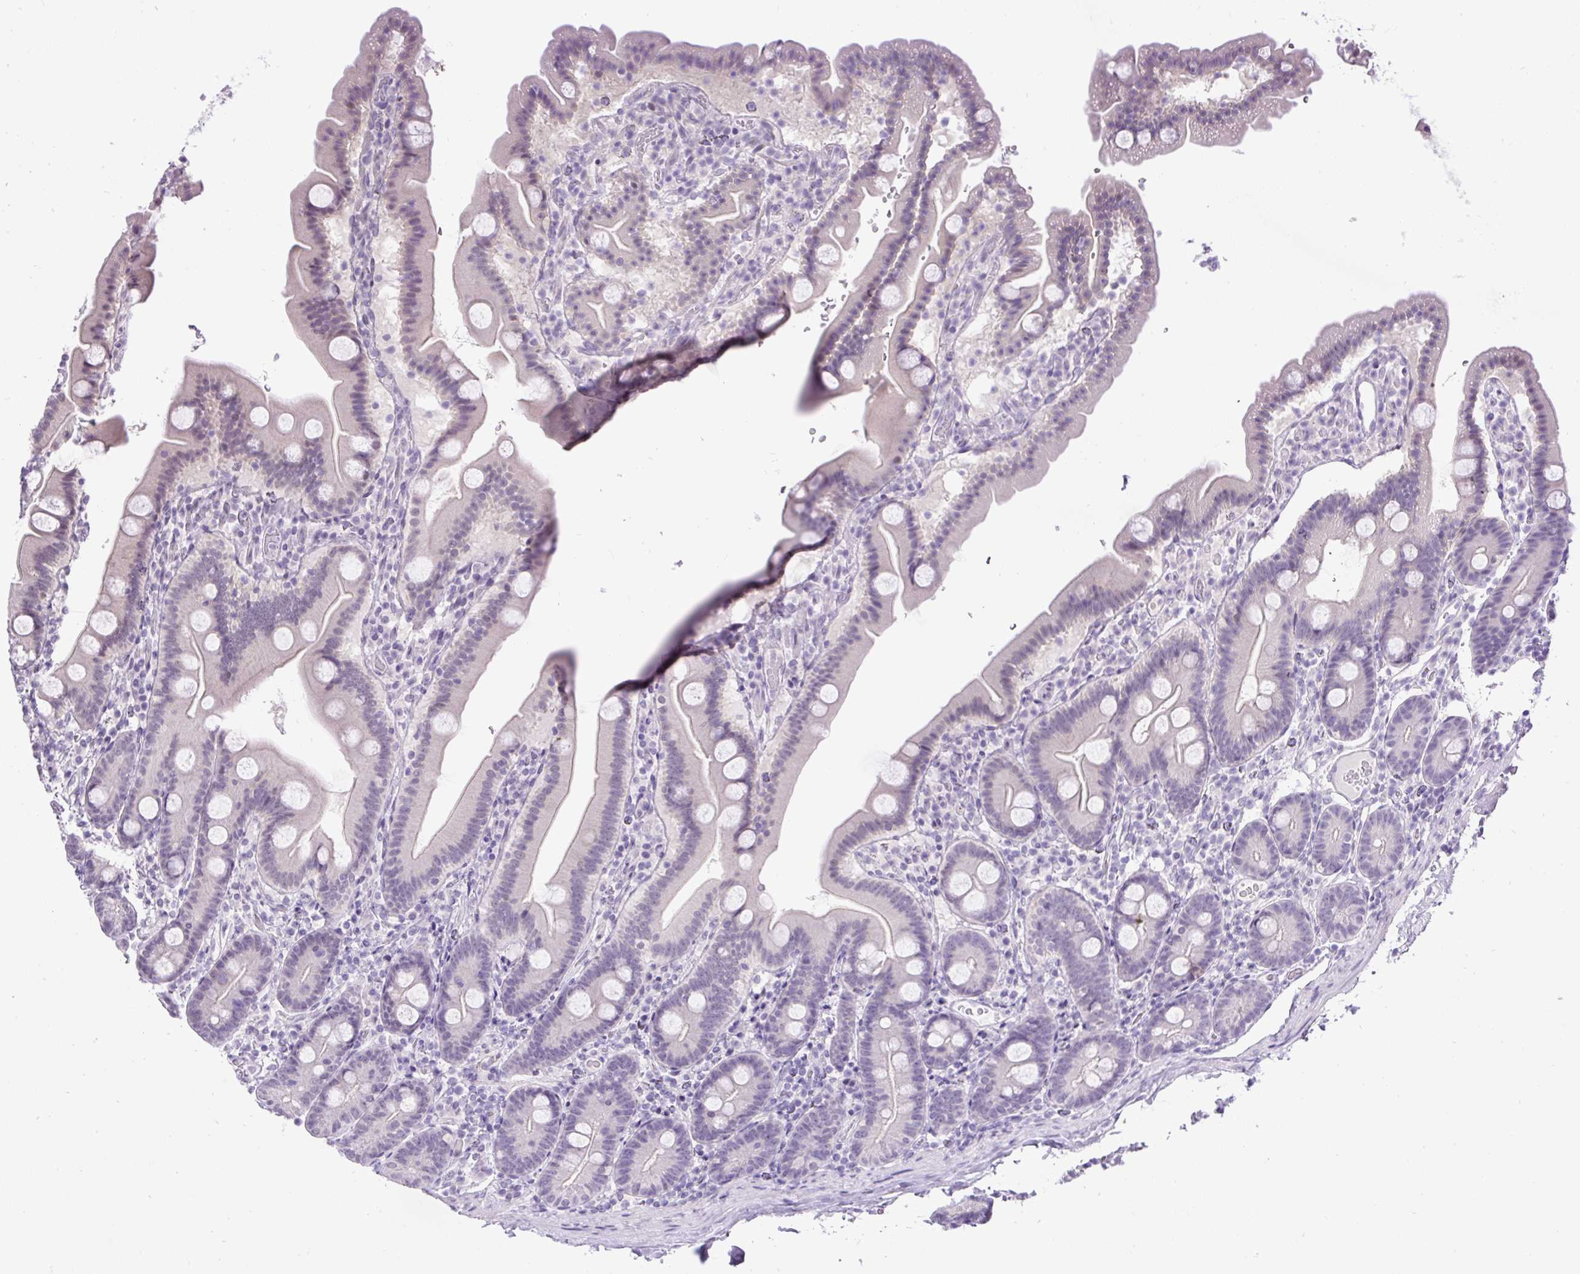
{"staining": {"intensity": "negative", "quantity": "none", "location": "none"}, "tissue": "duodenum", "cell_type": "Glandular cells", "image_type": "normal", "snomed": [{"axis": "morphology", "description": "Normal tissue, NOS"}, {"axis": "topography", "description": "Duodenum"}], "caption": "A high-resolution photomicrograph shows immunohistochemistry staining of normal duodenum, which exhibits no significant staining in glandular cells. Brightfield microscopy of immunohistochemistry stained with DAB (brown) and hematoxylin (blue), captured at high magnification.", "gene": "WNT10B", "patient": {"sex": "male", "age": 55}}